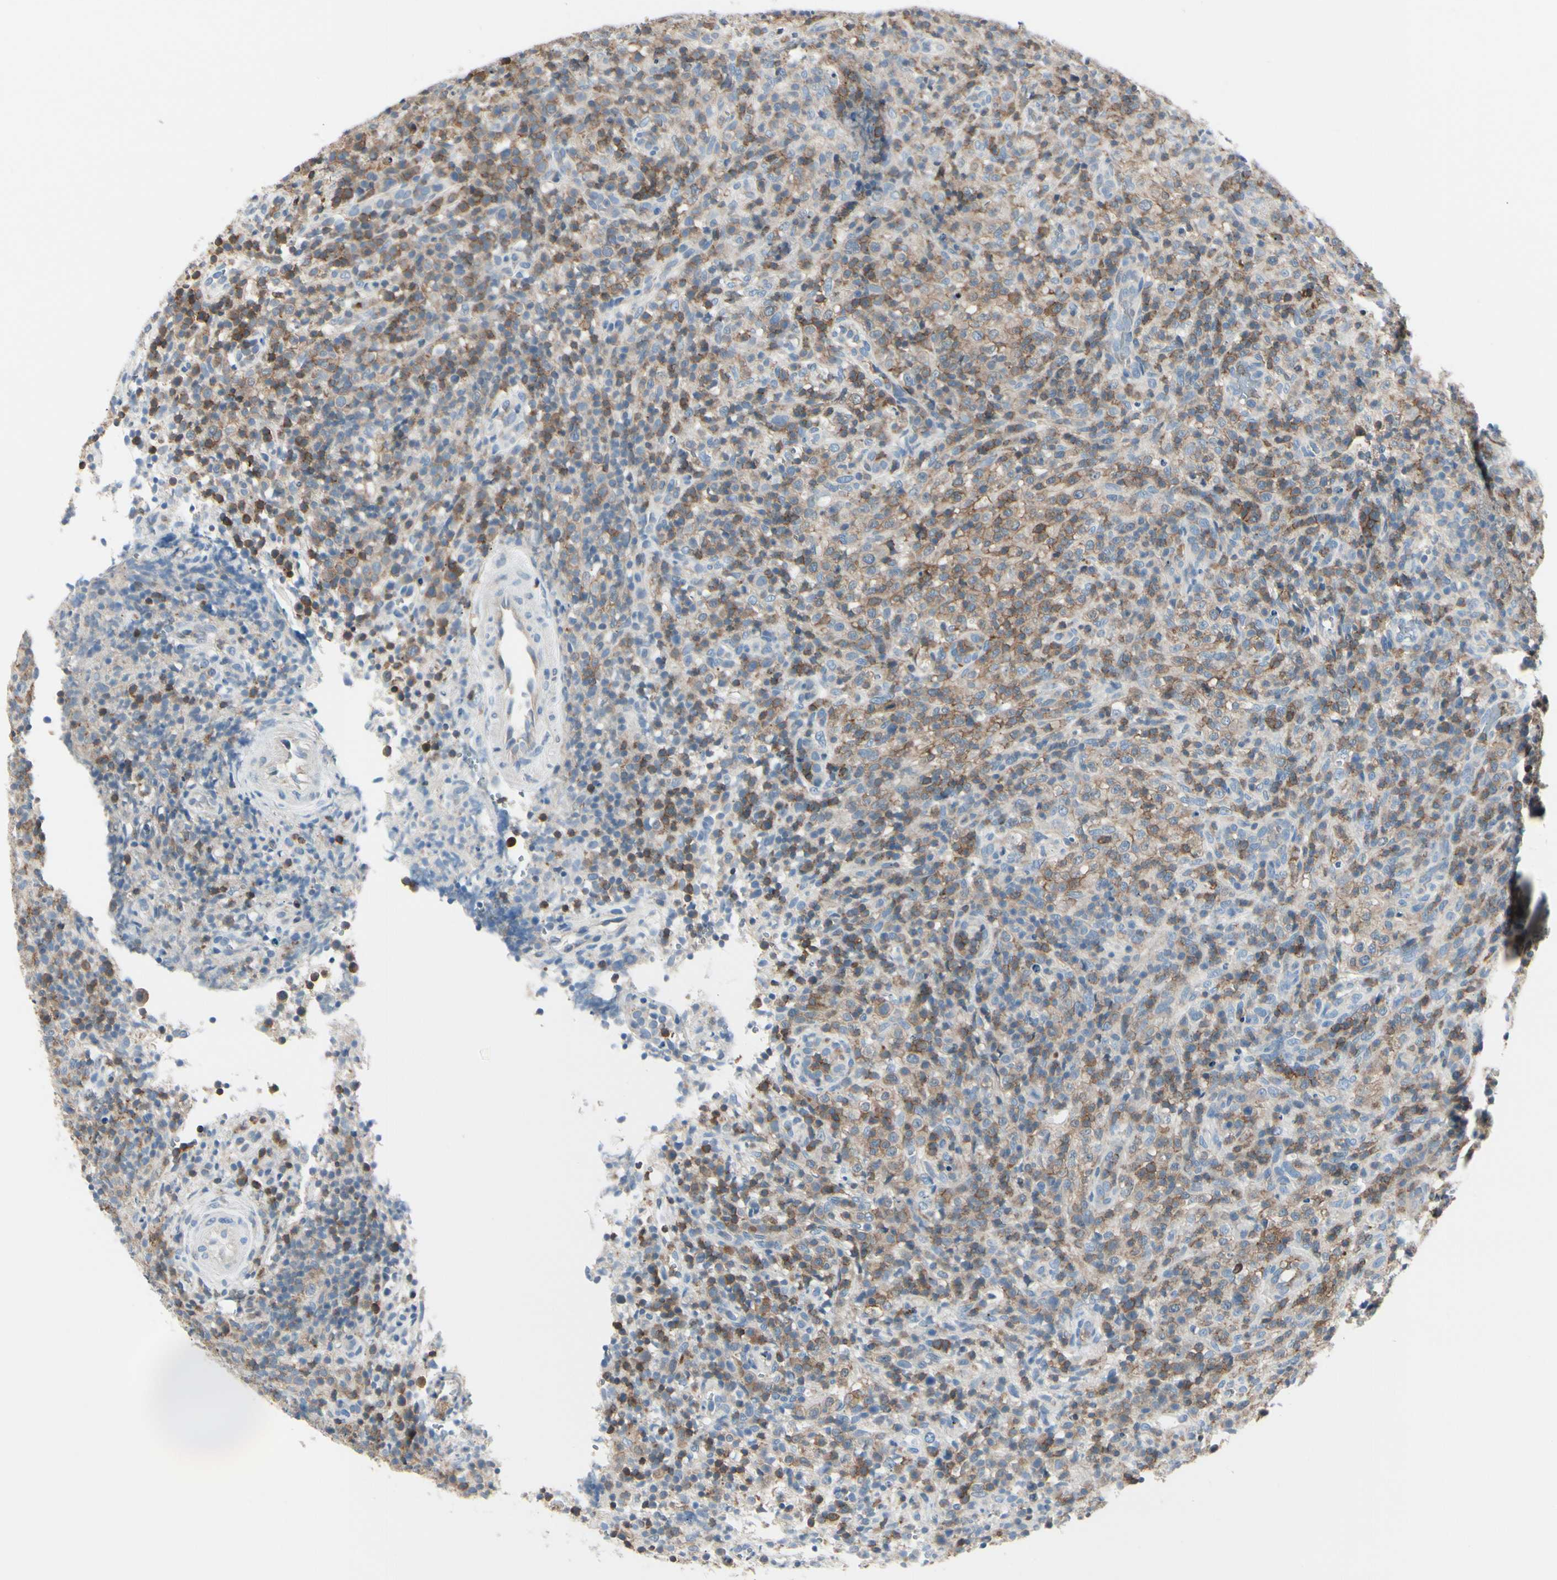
{"staining": {"intensity": "moderate", "quantity": ">75%", "location": "cytoplasmic/membranous"}, "tissue": "lymphoma", "cell_type": "Tumor cells", "image_type": "cancer", "snomed": [{"axis": "morphology", "description": "Malignant lymphoma, non-Hodgkin's type, High grade"}, {"axis": "topography", "description": "Lymph node"}], "caption": "Human high-grade malignant lymphoma, non-Hodgkin's type stained with a brown dye displays moderate cytoplasmic/membranous positive positivity in about >75% of tumor cells.", "gene": "SLC9A3R1", "patient": {"sex": "female", "age": 76}}